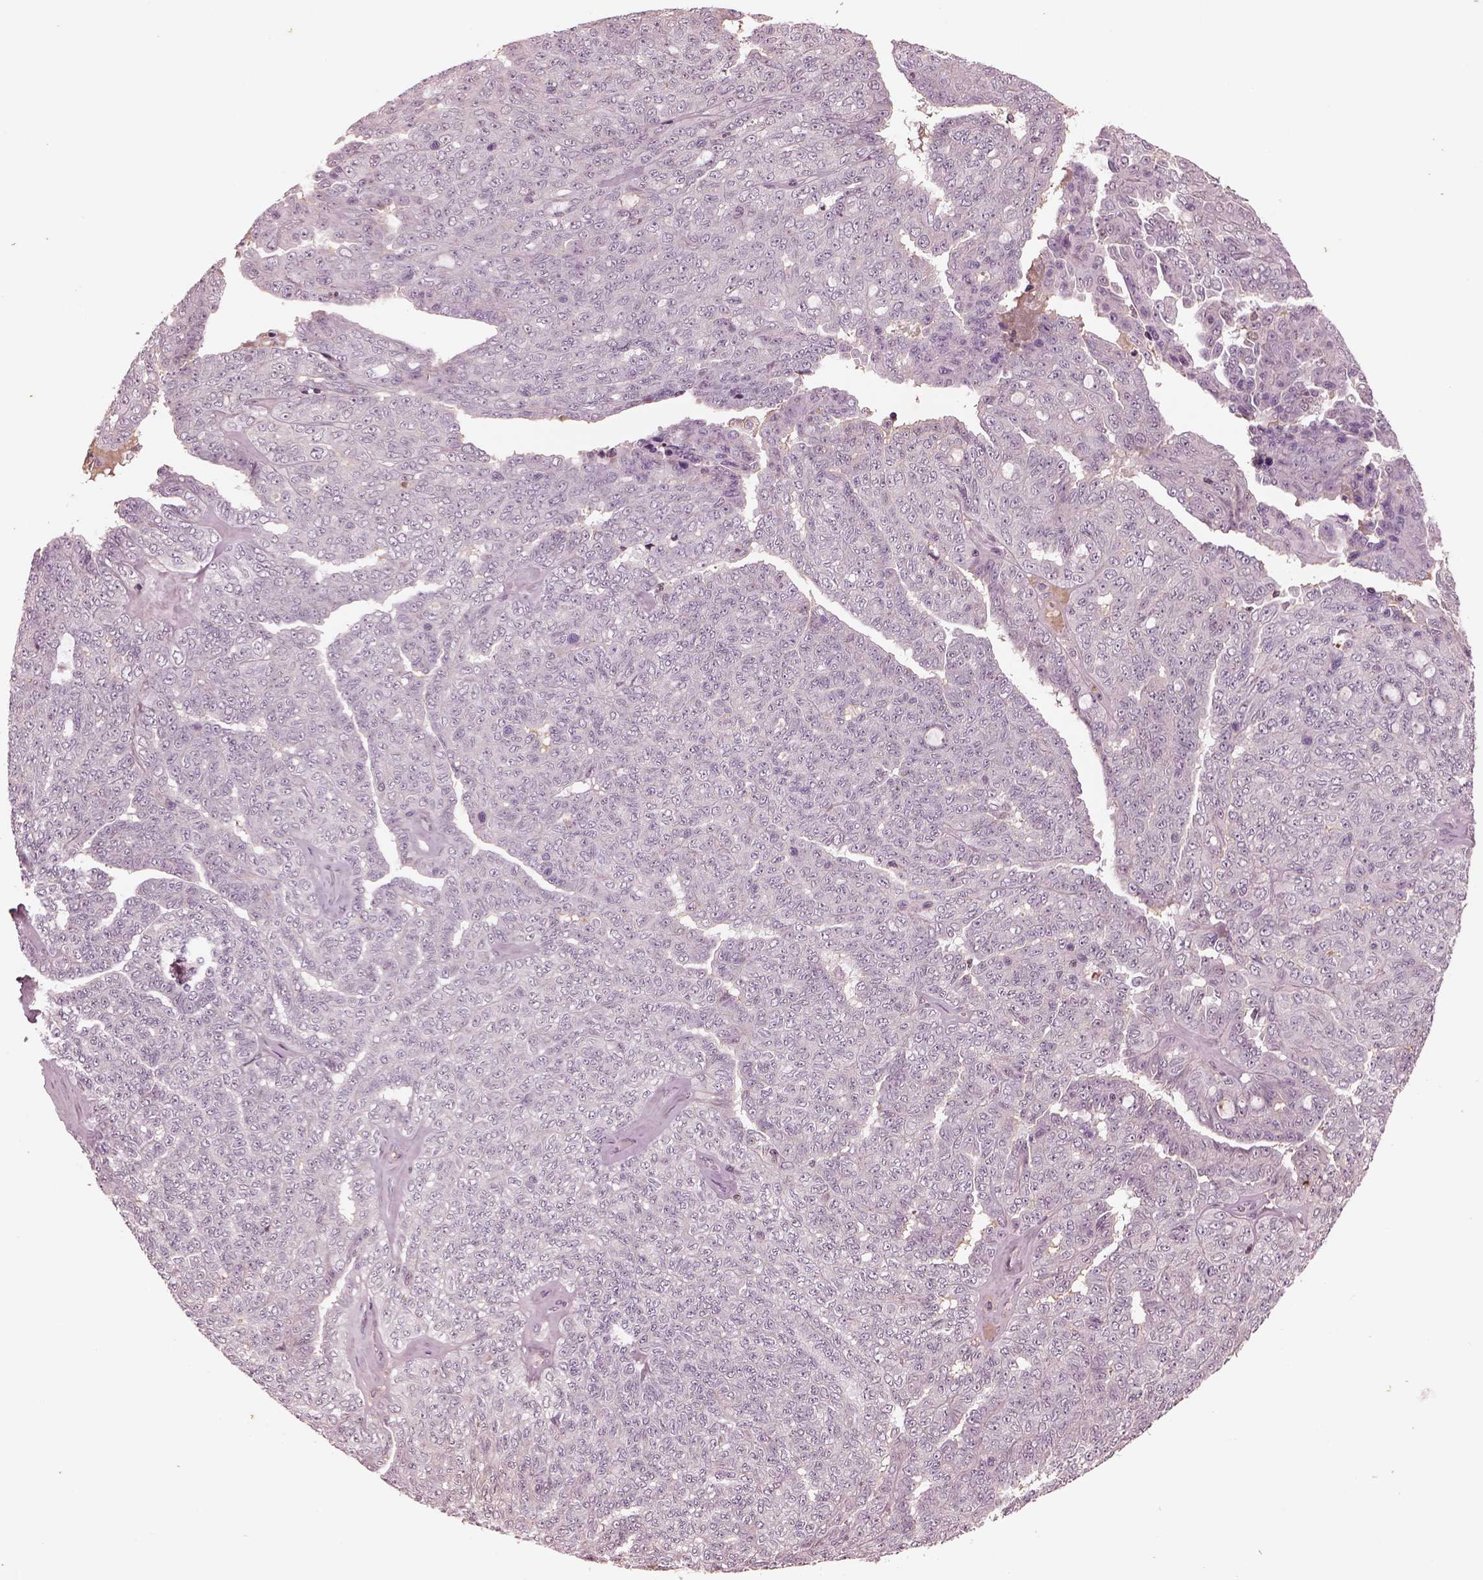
{"staining": {"intensity": "negative", "quantity": "none", "location": "none"}, "tissue": "ovarian cancer", "cell_type": "Tumor cells", "image_type": "cancer", "snomed": [{"axis": "morphology", "description": "Cystadenocarcinoma, serous, NOS"}, {"axis": "topography", "description": "Ovary"}], "caption": "Immunohistochemistry (IHC) photomicrograph of human ovarian cancer stained for a protein (brown), which shows no expression in tumor cells.", "gene": "PTX4", "patient": {"sex": "female", "age": 71}}